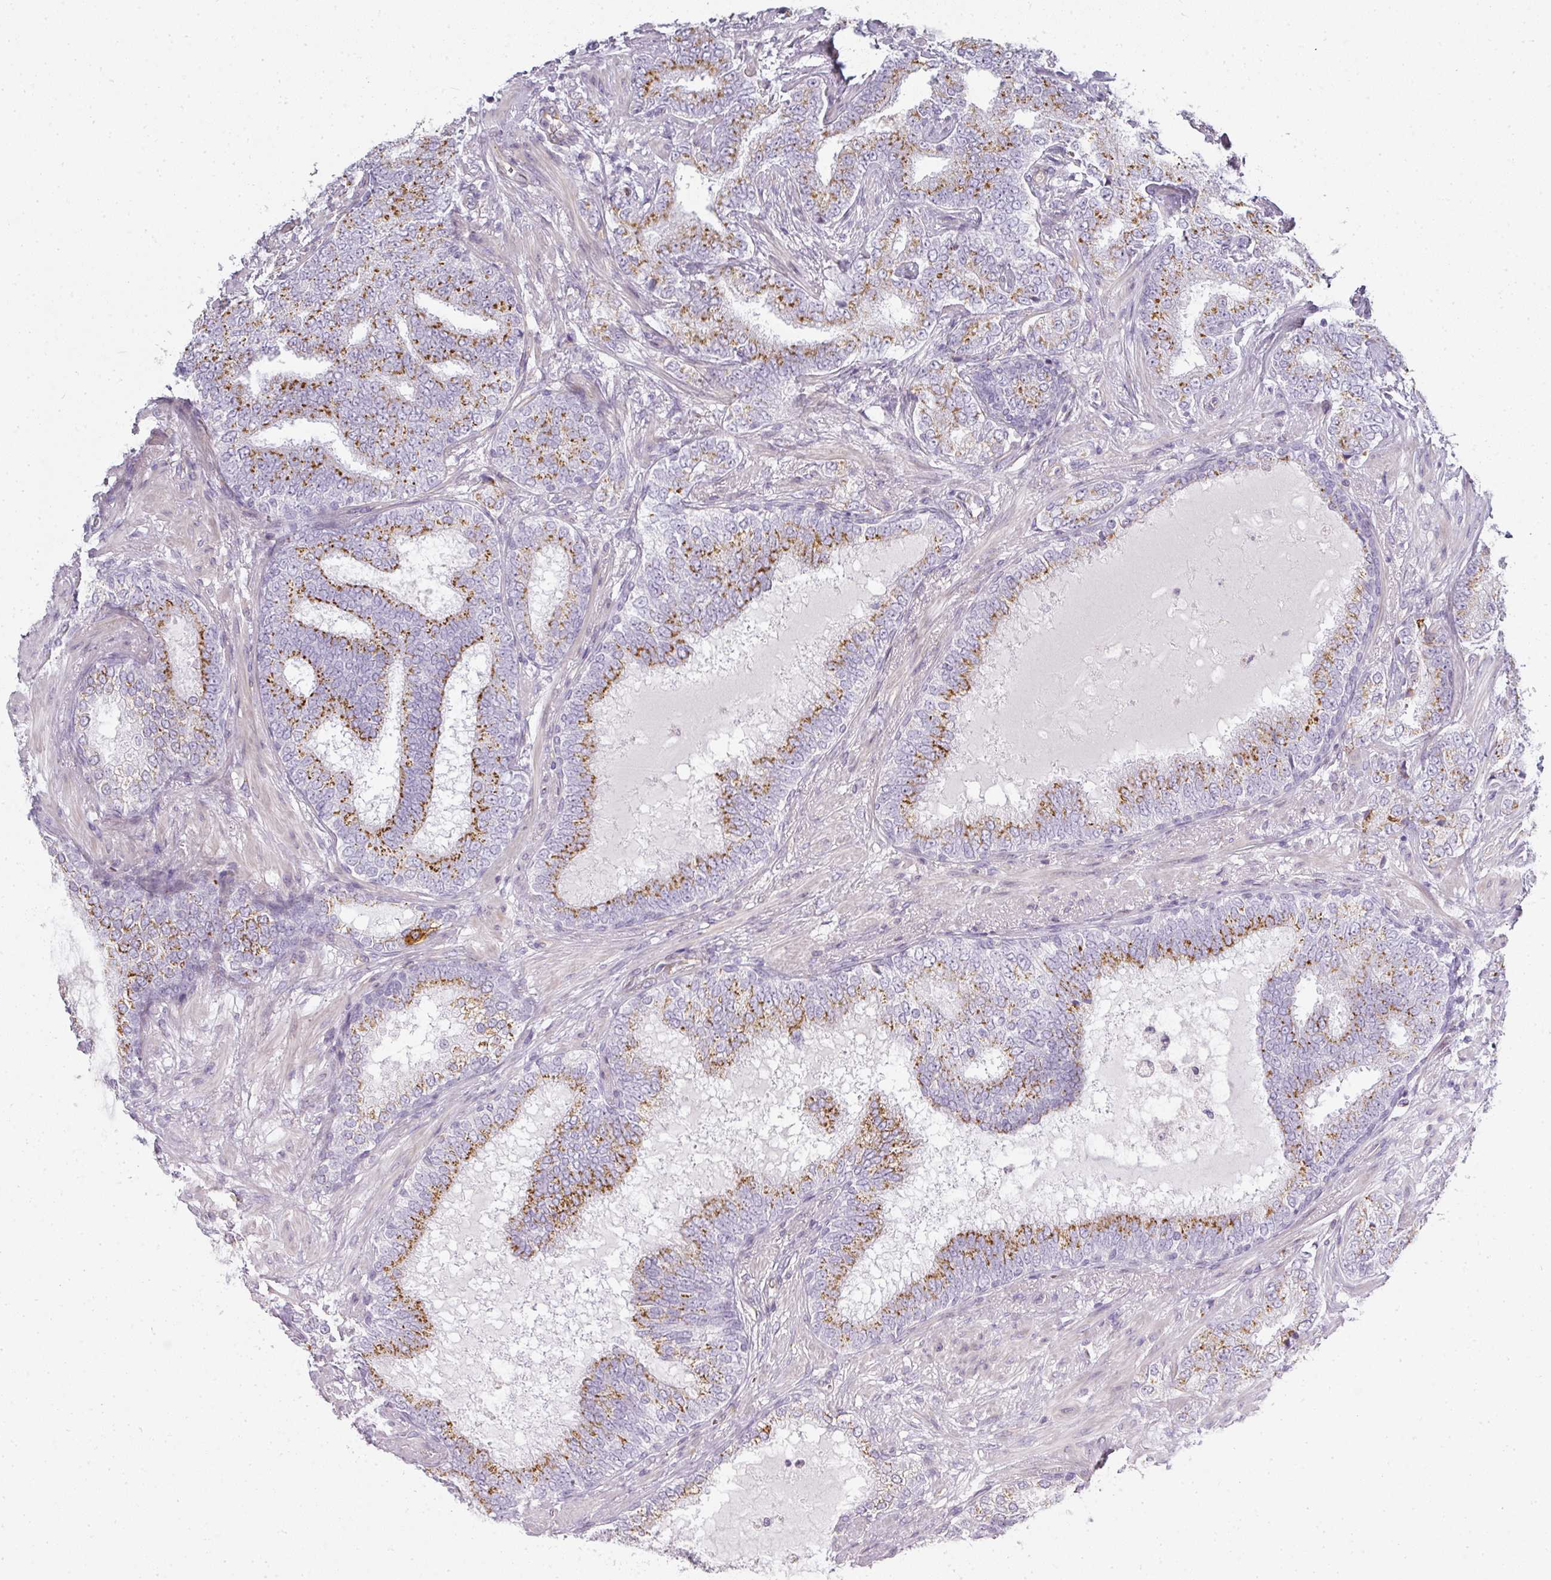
{"staining": {"intensity": "moderate", "quantity": "25%-75%", "location": "cytoplasmic/membranous"}, "tissue": "prostate cancer", "cell_type": "Tumor cells", "image_type": "cancer", "snomed": [{"axis": "morphology", "description": "Adenocarcinoma, High grade"}, {"axis": "topography", "description": "Prostate"}], "caption": "Prostate cancer stained for a protein reveals moderate cytoplasmic/membranous positivity in tumor cells. (Brightfield microscopy of DAB IHC at high magnification).", "gene": "ATP8B2", "patient": {"sex": "male", "age": 72}}